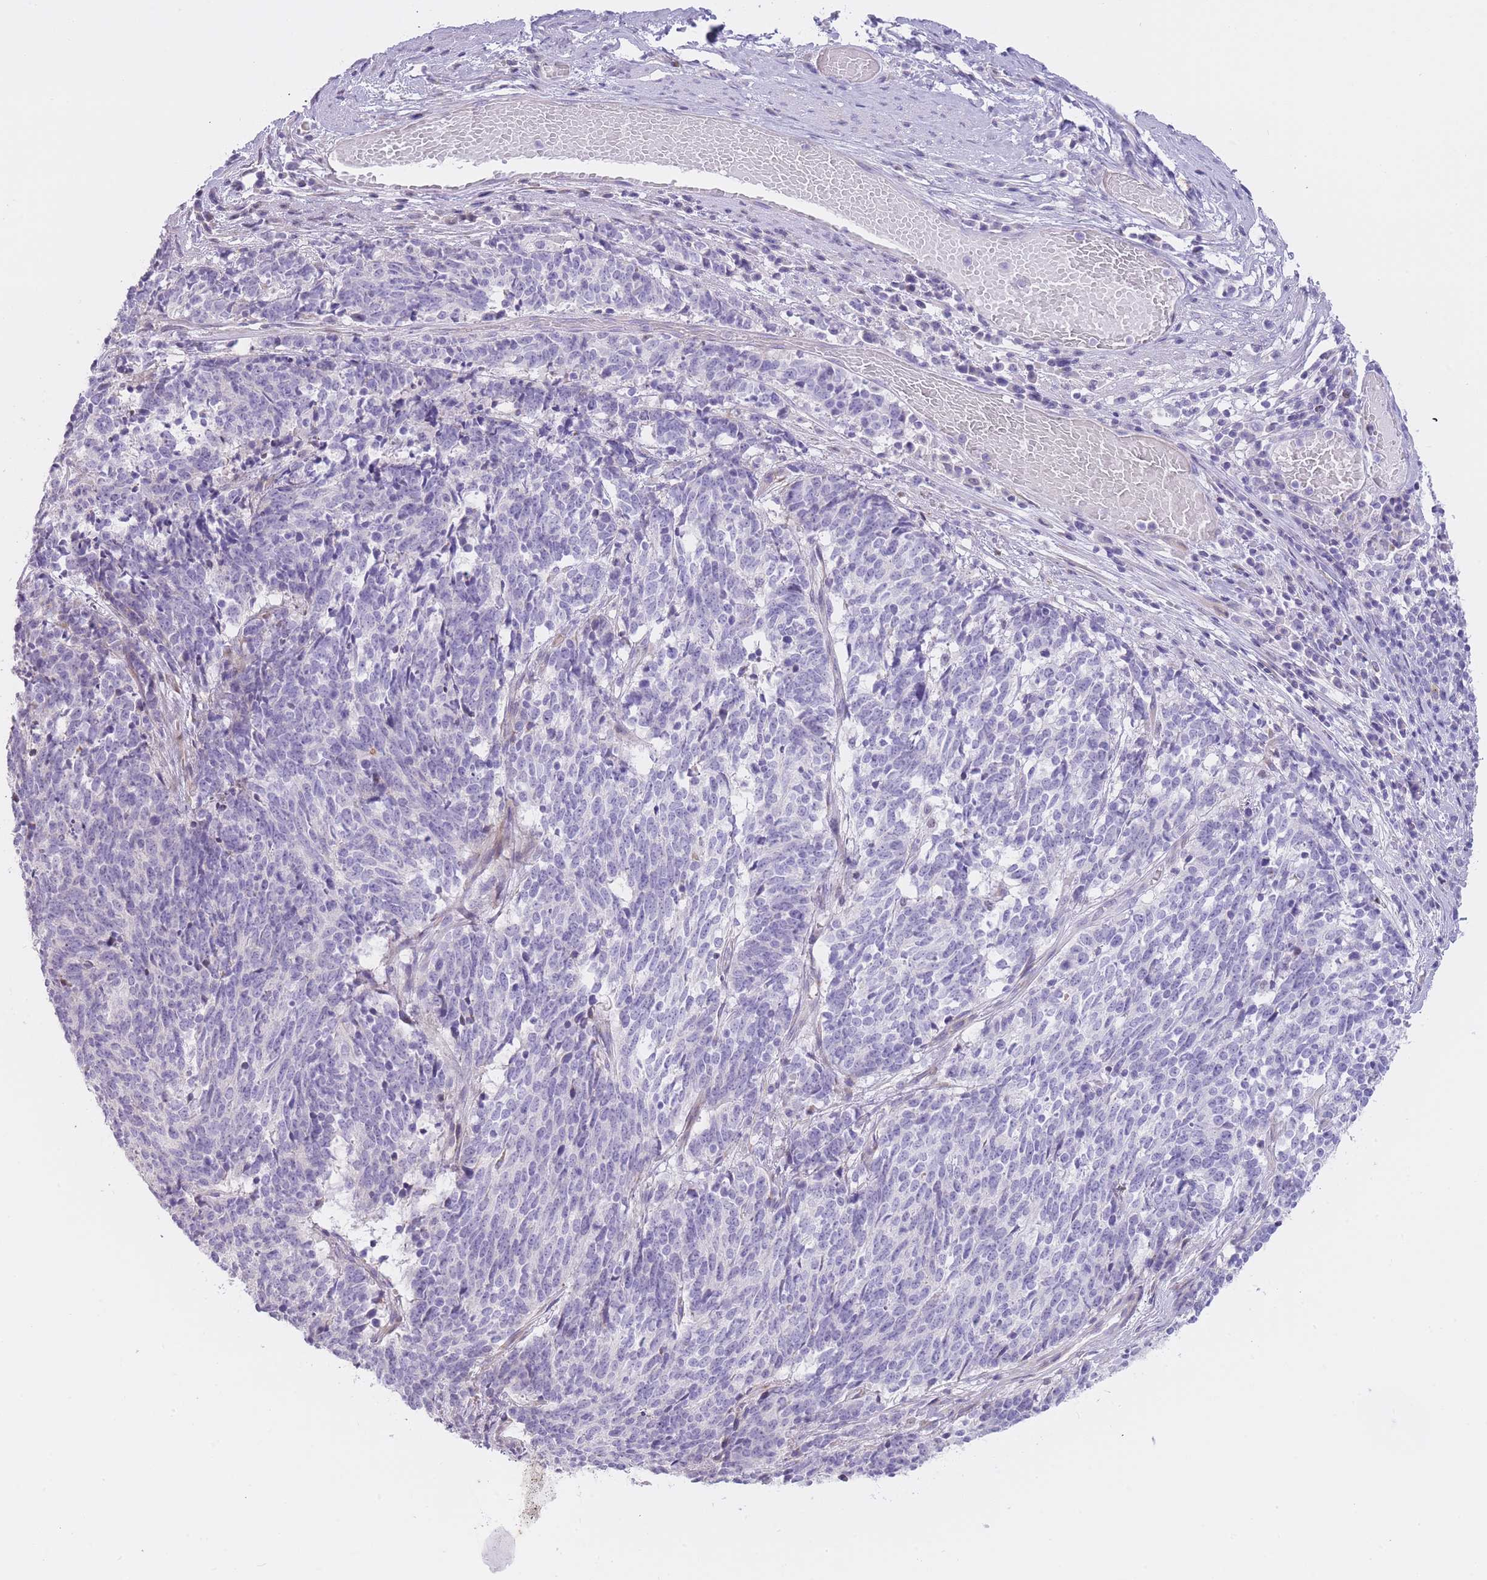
{"staining": {"intensity": "negative", "quantity": "none", "location": "none"}, "tissue": "cervical cancer", "cell_type": "Tumor cells", "image_type": "cancer", "snomed": [{"axis": "morphology", "description": "Squamous cell carcinoma, NOS"}, {"axis": "topography", "description": "Cervix"}], "caption": "A micrograph of cervical squamous cell carcinoma stained for a protein exhibits no brown staining in tumor cells. Nuclei are stained in blue.", "gene": "IMPG1", "patient": {"sex": "female", "age": 29}}